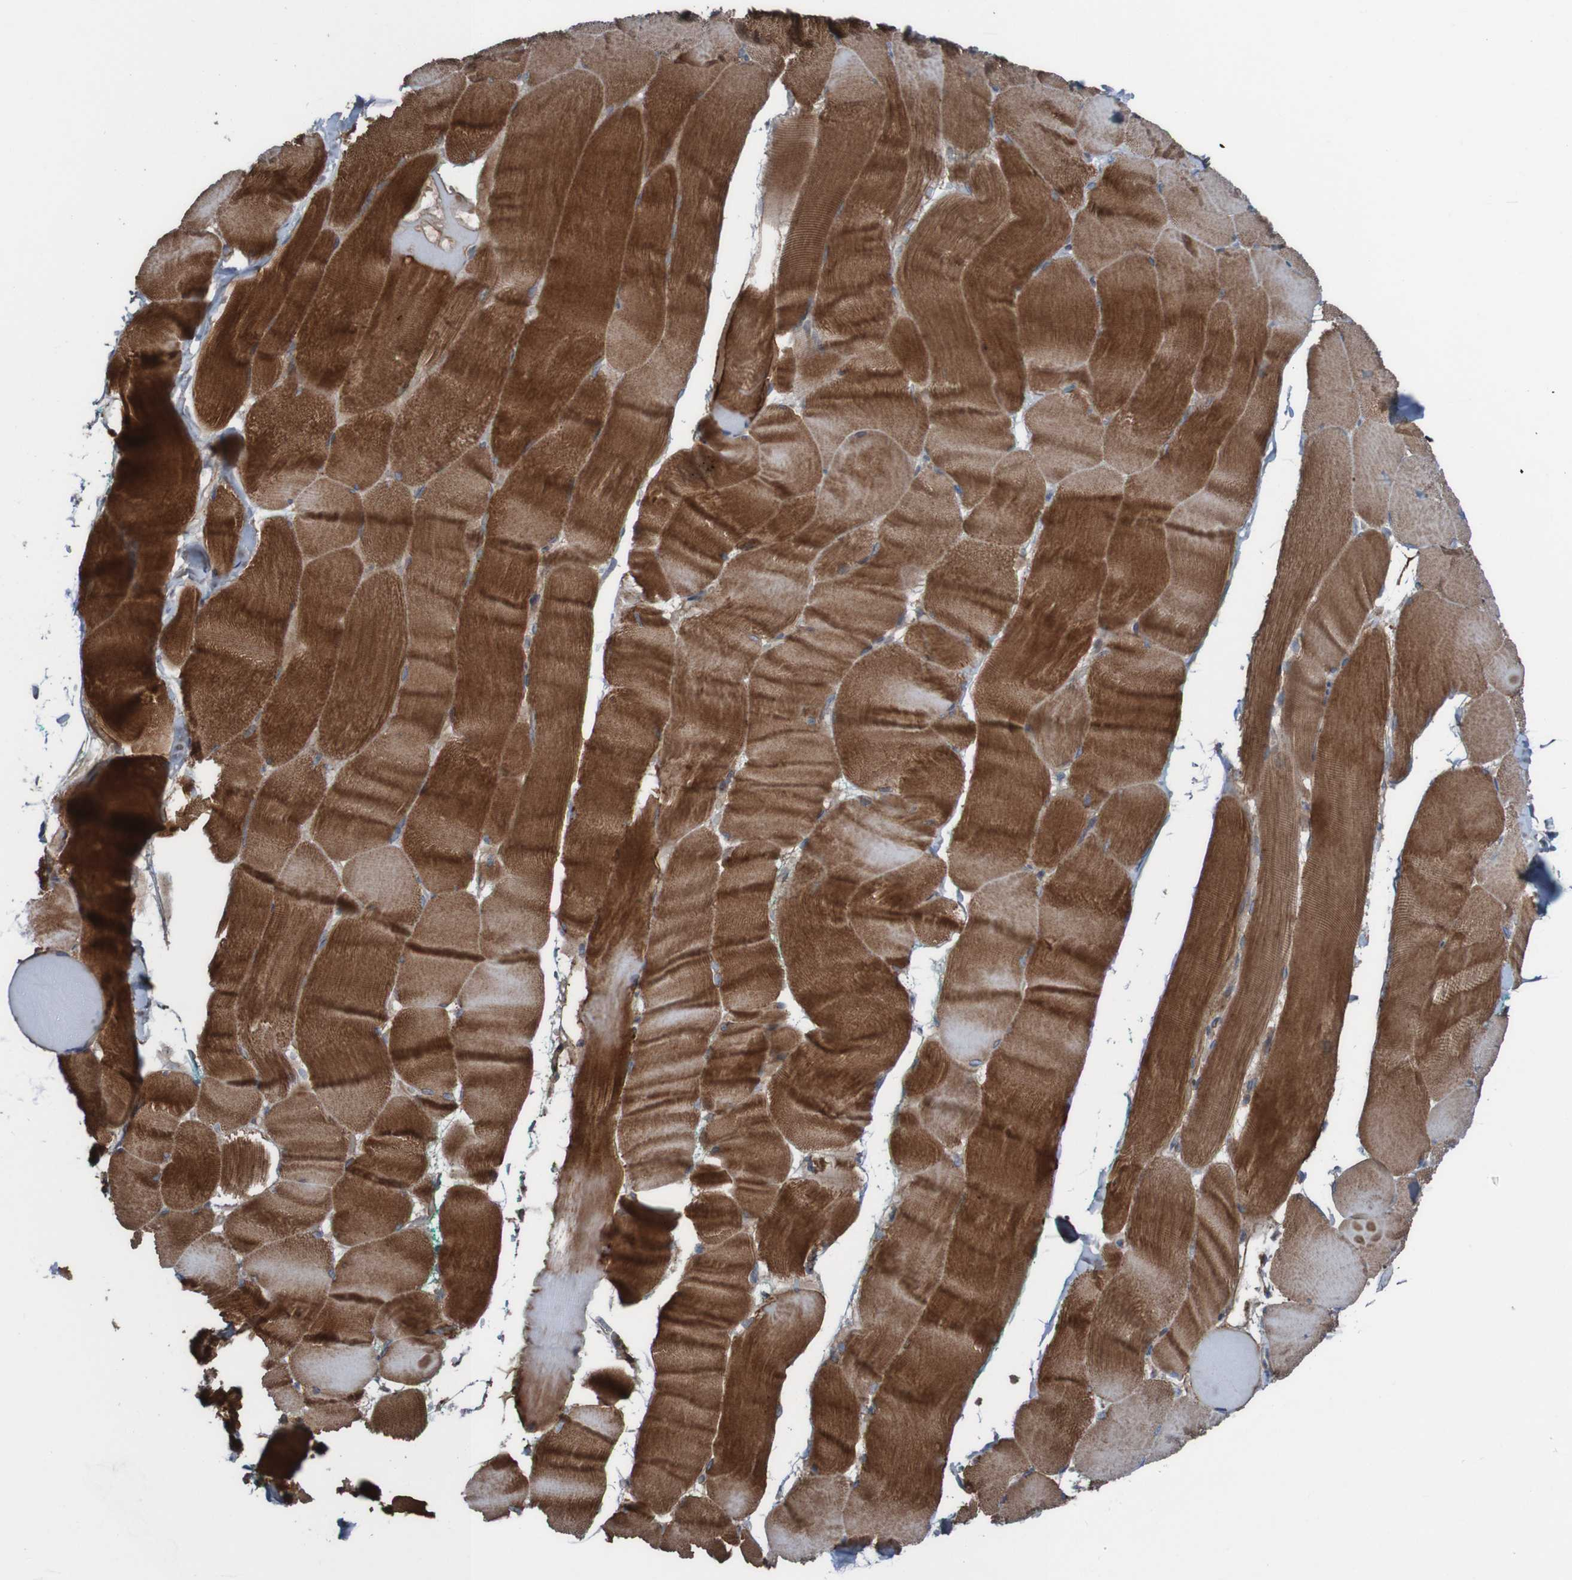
{"staining": {"intensity": "strong", "quantity": ">75%", "location": "cytoplasmic/membranous"}, "tissue": "skeletal muscle", "cell_type": "Myocytes", "image_type": "normal", "snomed": [{"axis": "morphology", "description": "Normal tissue, NOS"}, {"axis": "morphology", "description": "Squamous cell carcinoma, NOS"}, {"axis": "topography", "description": "Skeletal muscle"}], "caption": "An image of skeletal muscle stained for a protein displays strong cytoplasmic/membranous brown staining in myocytes. The protein of interest is stained brown, and the nuclei are stained in blue (DAB IHC with brightfield microscopy, high magnification).", "gene": "PDGFB", "patient": {"sex": "male", "age": 51}}